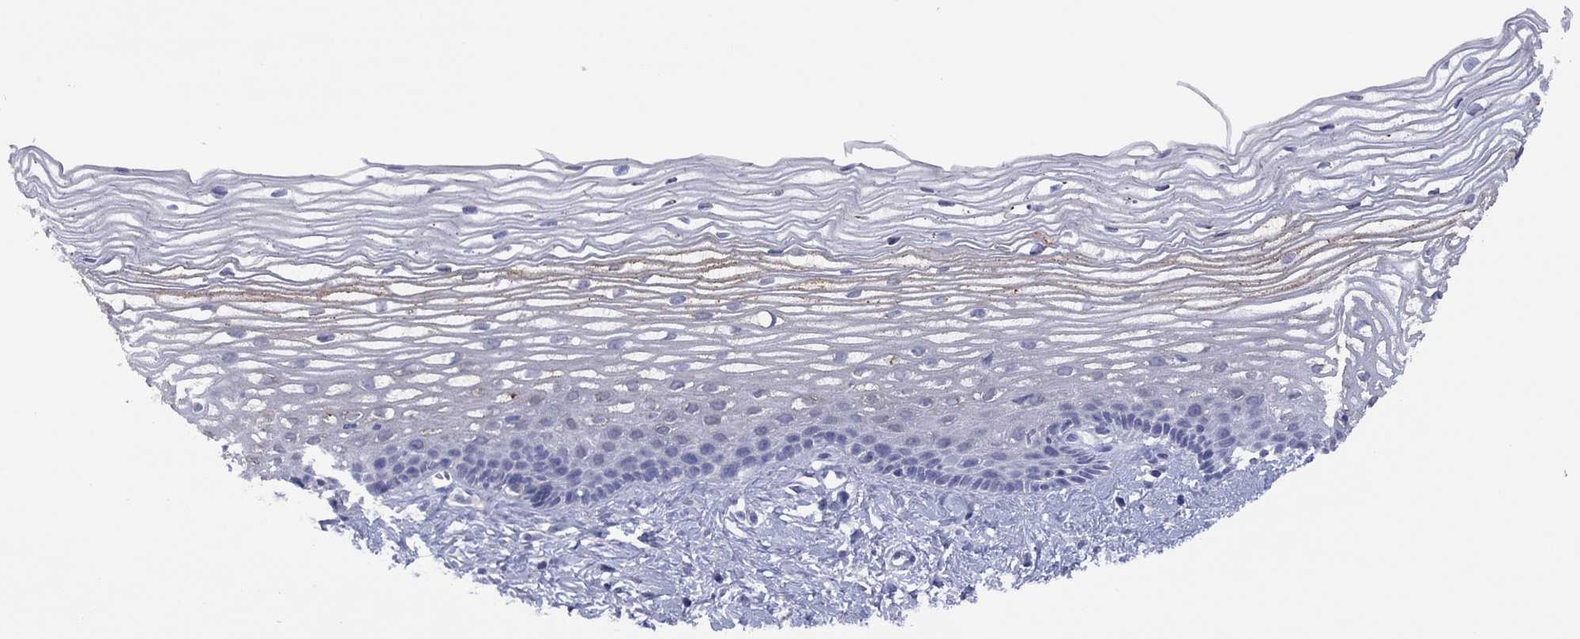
{"staining": {"intensity": "negative", "quantity": "none", "location": "none"}, "tissue": "cervix", "cell_type": "Glandular cells", "image_type": "normal", "snomed": [{"axis": "morphology", "description": "Normal tissue, NOS"}, {"axis": "topography", "description": "Cervix"}], "caption": "IHC micrograph of unremarkable cervix: cervix stained with DAB reveals no significant protein positivity in glandular cells.", "gene": "CYP2B6", "patient": {"sex": "female", "age": 40}}